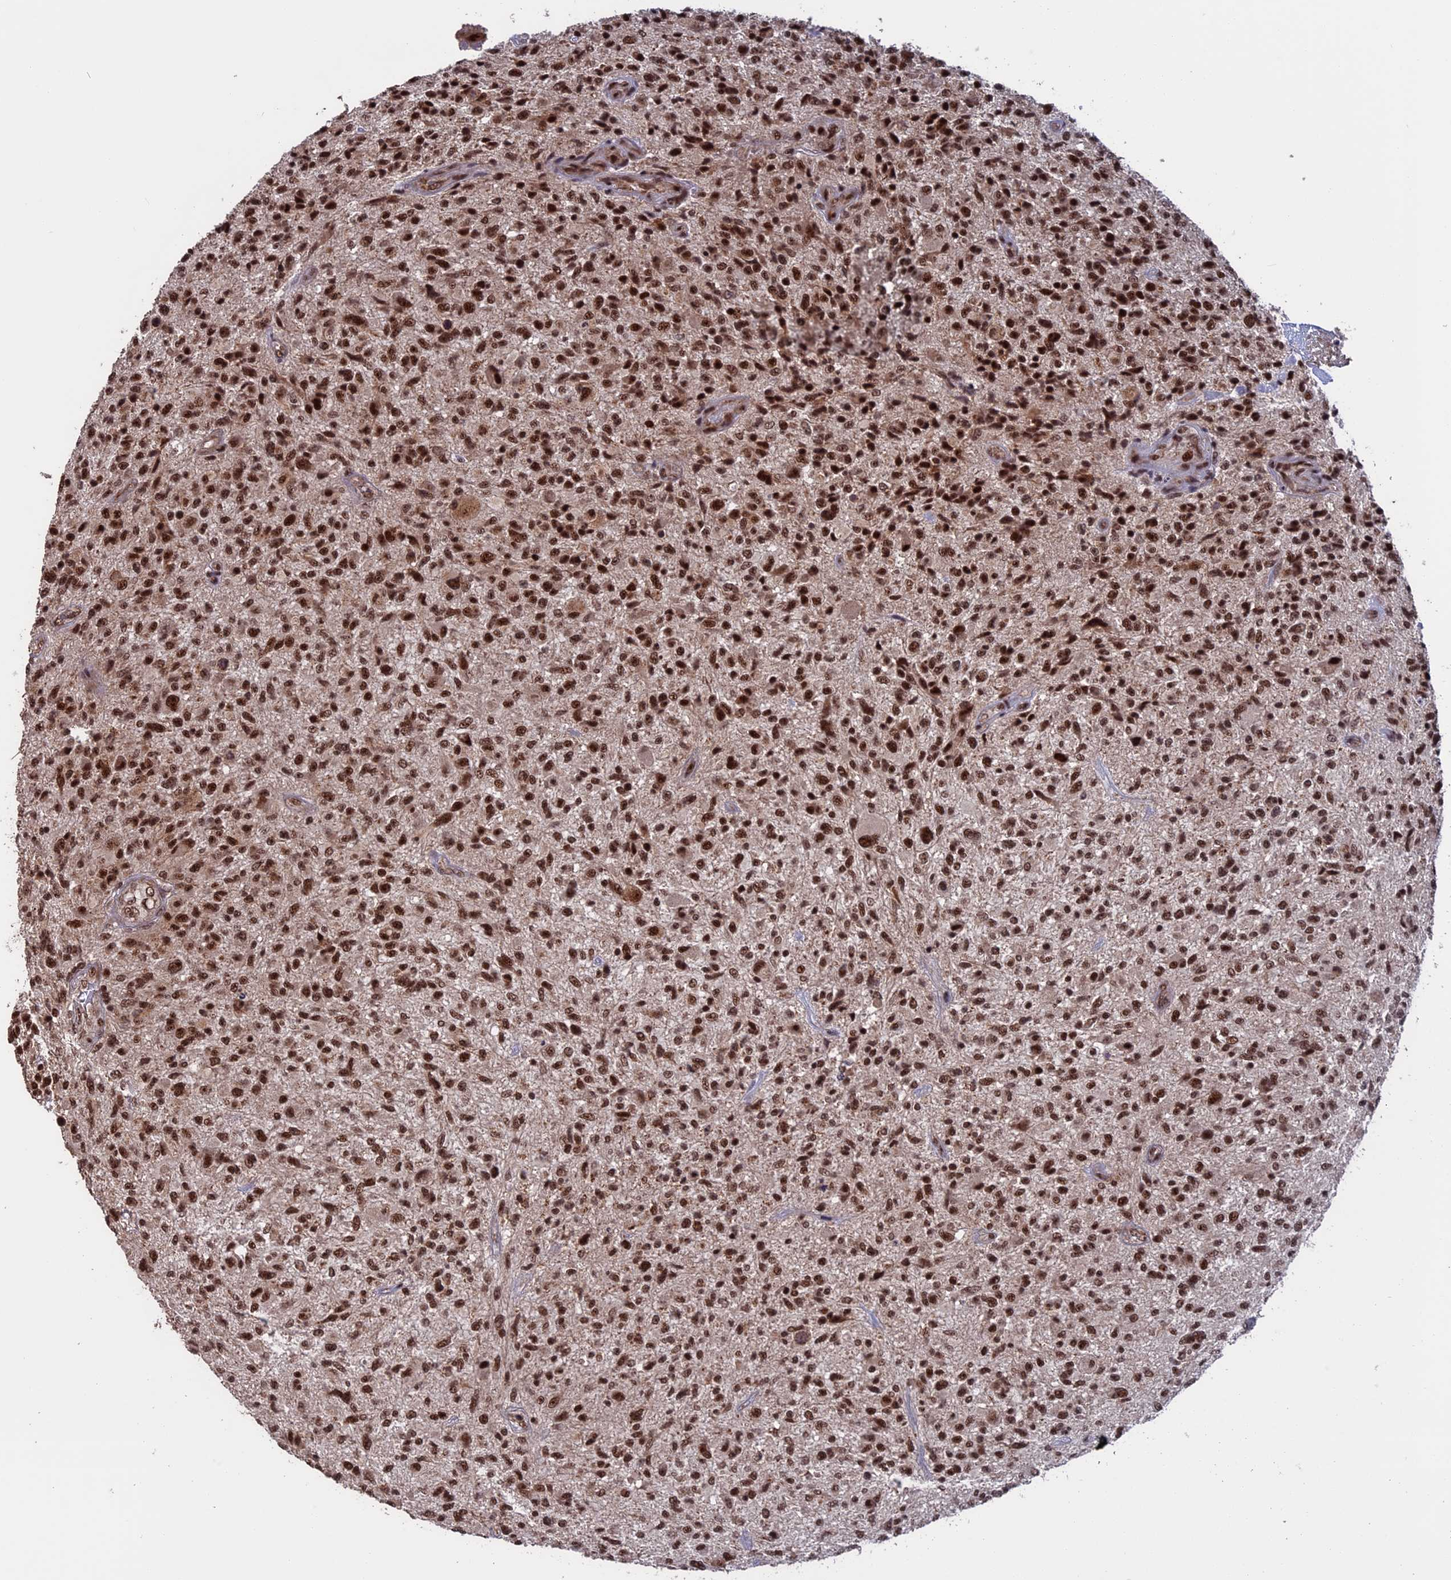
{"staining": {"intensity": "strong", "quantity": ">75%", "location": "nuclear"}, "tissue": "glioma", "cell_type": "Tumor cells", "image_type": "cancer", "snomed": [{"axis": "morphology", "description": "Glioma, malignant, High grade"}, {"axis": "topography", "description": "Brain"}], "caption": "Strong nuclear protein staining is identified in approximately >75% of tumor cells in malignant high-grade glioma.", "gene": "CACTIN", "patient": {"sex": "male", "age": 47}}